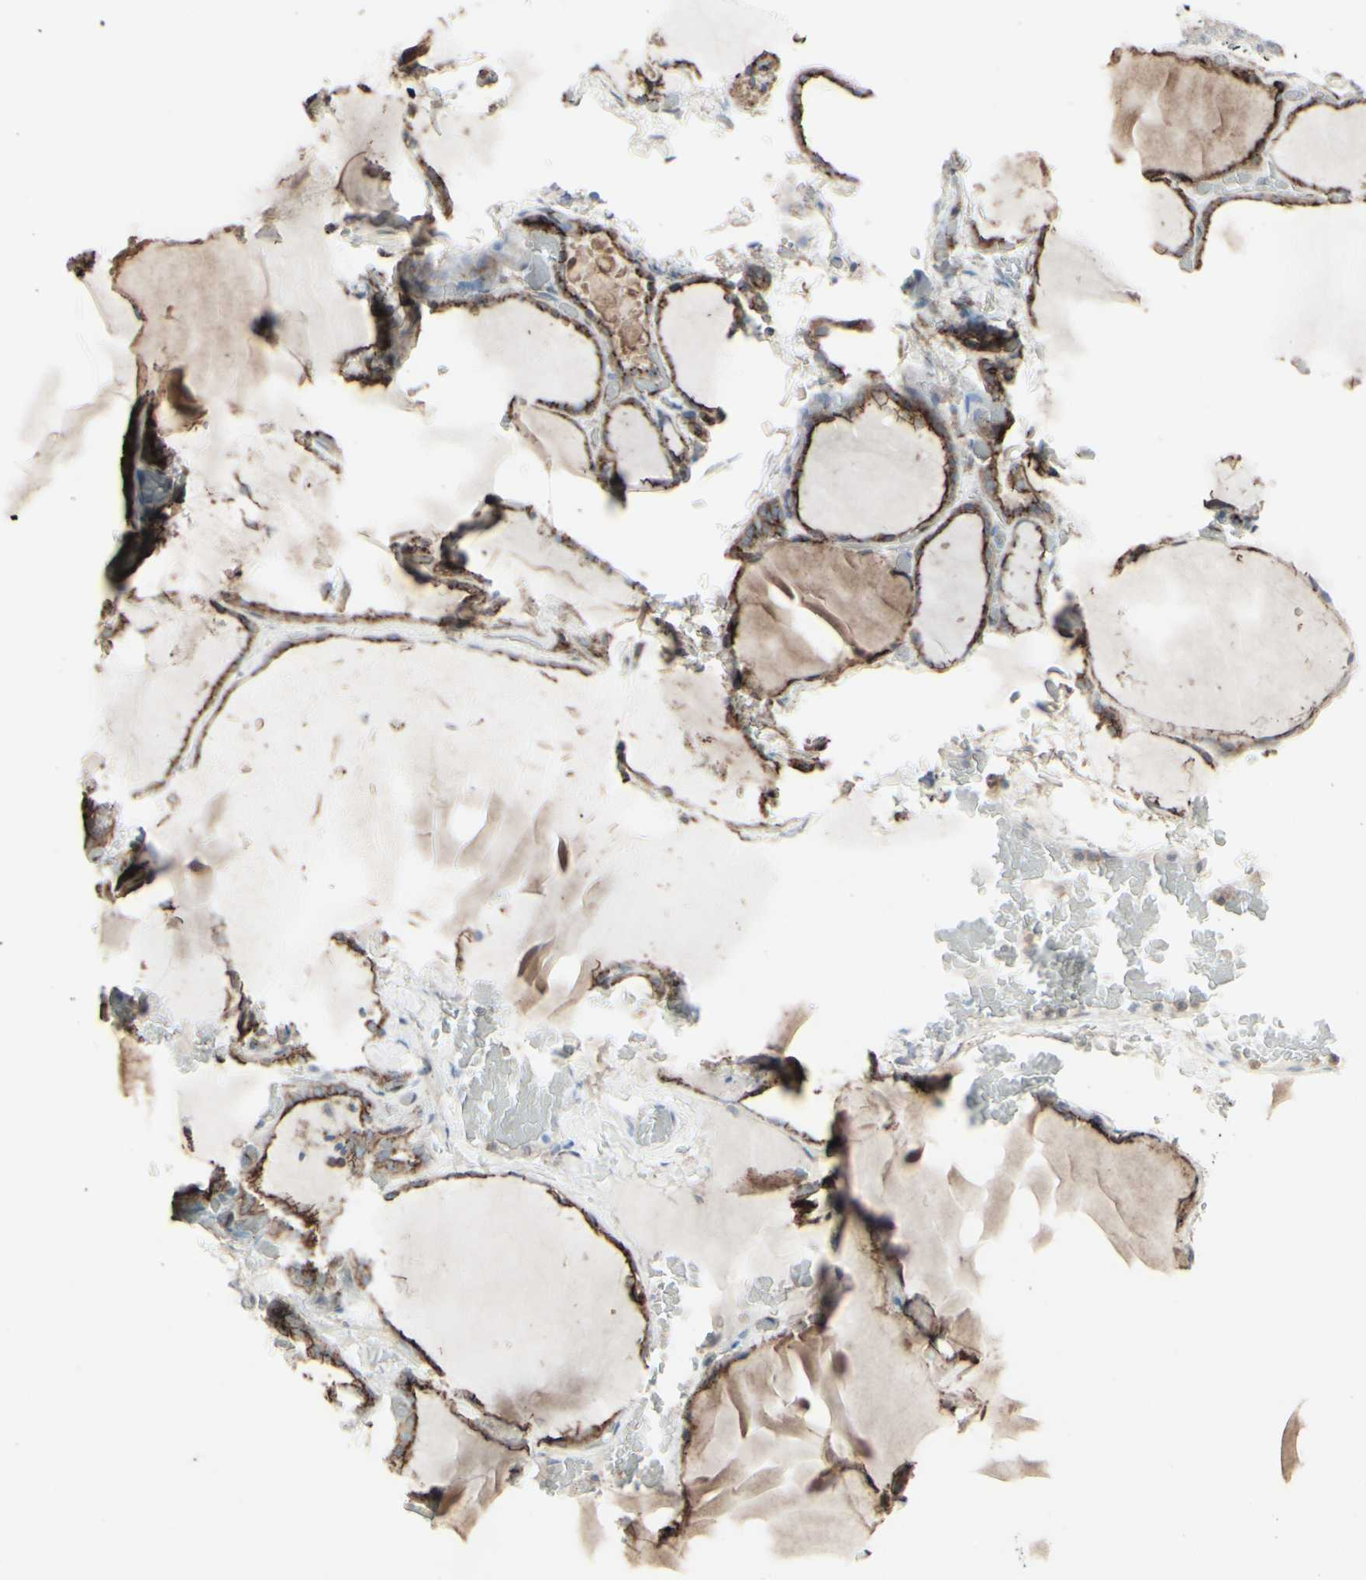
{"staining": {"intensity": "moderate", "quantity": ">75%", "location": "cytoplasmic/membranous"}, "tissue": "thyroid gland", "cell_type": "Glandular cells", "image_type": "normal", "snomed": [{"axis": "morphology", "description": "Normal tissue, NOS"}, {"axis": "topography", "description": "Thyroid gland"}], "caption": "Thyroid gland stained with DAB immunohistochemistry exhibits medium levels of moderate cytoplasmic/membranous expression in approximately >75% of glandular cells.", "gene": "GJA1", "patient": {"sex": "female", "age": 22}}